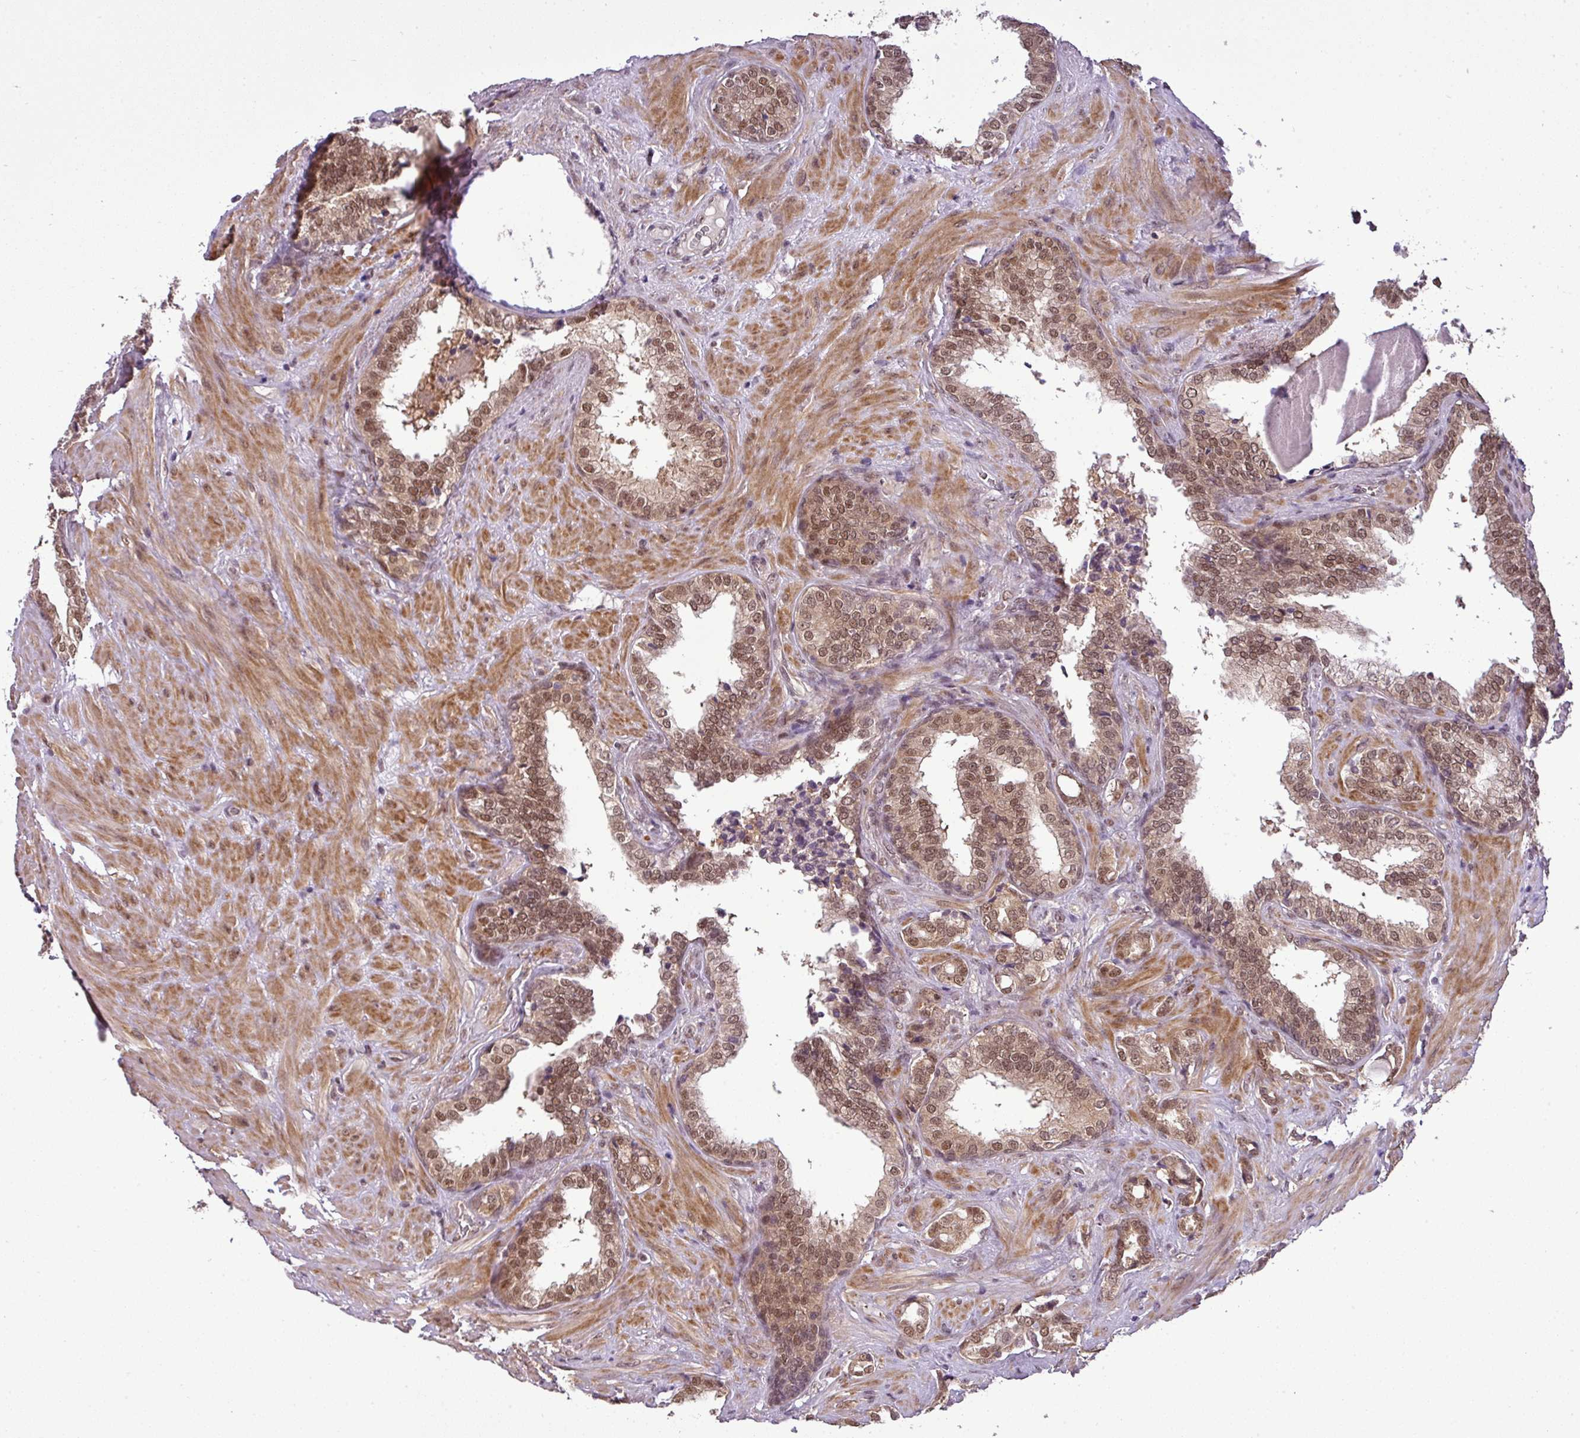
{"staining": {"intensity": "moderate", "quantity": ">75%", "location": "cytoplasmic/membranous,nuclear"}, "tissue": "prostate cancer", "cell_type": "Tumor cells", "image_type": "cancer", "snomed": [{"axis": "morphology", "description": "Adenocarcinoma, High grade"}, {"axis": "topography", "description": "Prostate and seminal vesicle, NOS"}], "caption": "This is a photomicrograph of IHC staining of adenocarcinoma (high-grade) (prostate), which shows moderate staining in the cytoplasmic/membranous and nuclear of tumor cells.", "gene": "MFHAS1", "patient": {"sex": "male", "age": 67}}